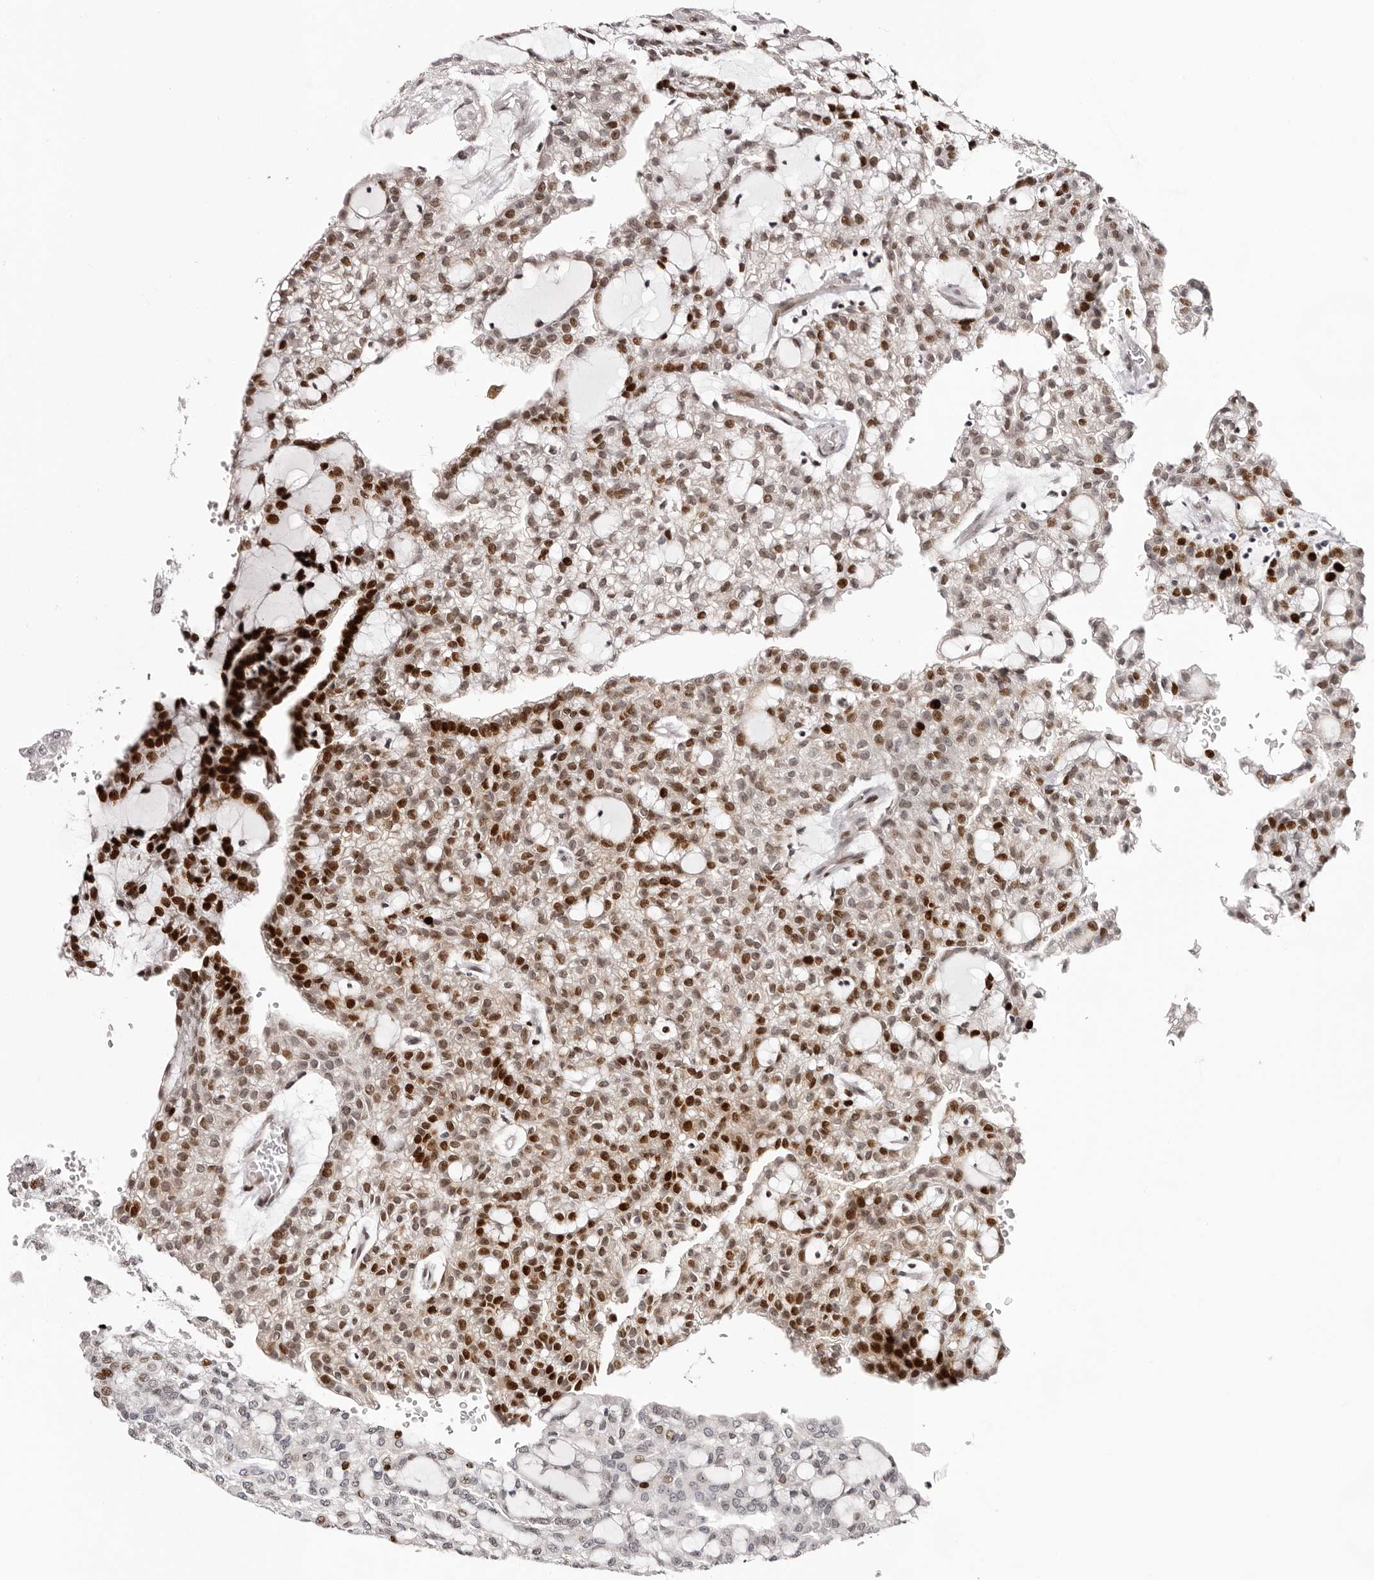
{"staining": {"intensity": "strong", "quantity": "25%-75%", "location": "nuclear"}, "tissue": "renal cancer", "cell_type": "Tumor cells", "image_type": "cancer", "snomed": [{"axis": "morphology", "description": "Adenocarcinoma, NOS"}, {"axis": "topography", "description": "Kidney"}], "caption": "There is high levels of strong nuclear staining in tumor cells of renal cancer (adenocarcinoma), as demonstrated by immunohistochemical staining (brown color).", "gene": "NUP153", "patient": {"sex": "male", "age": 63}}